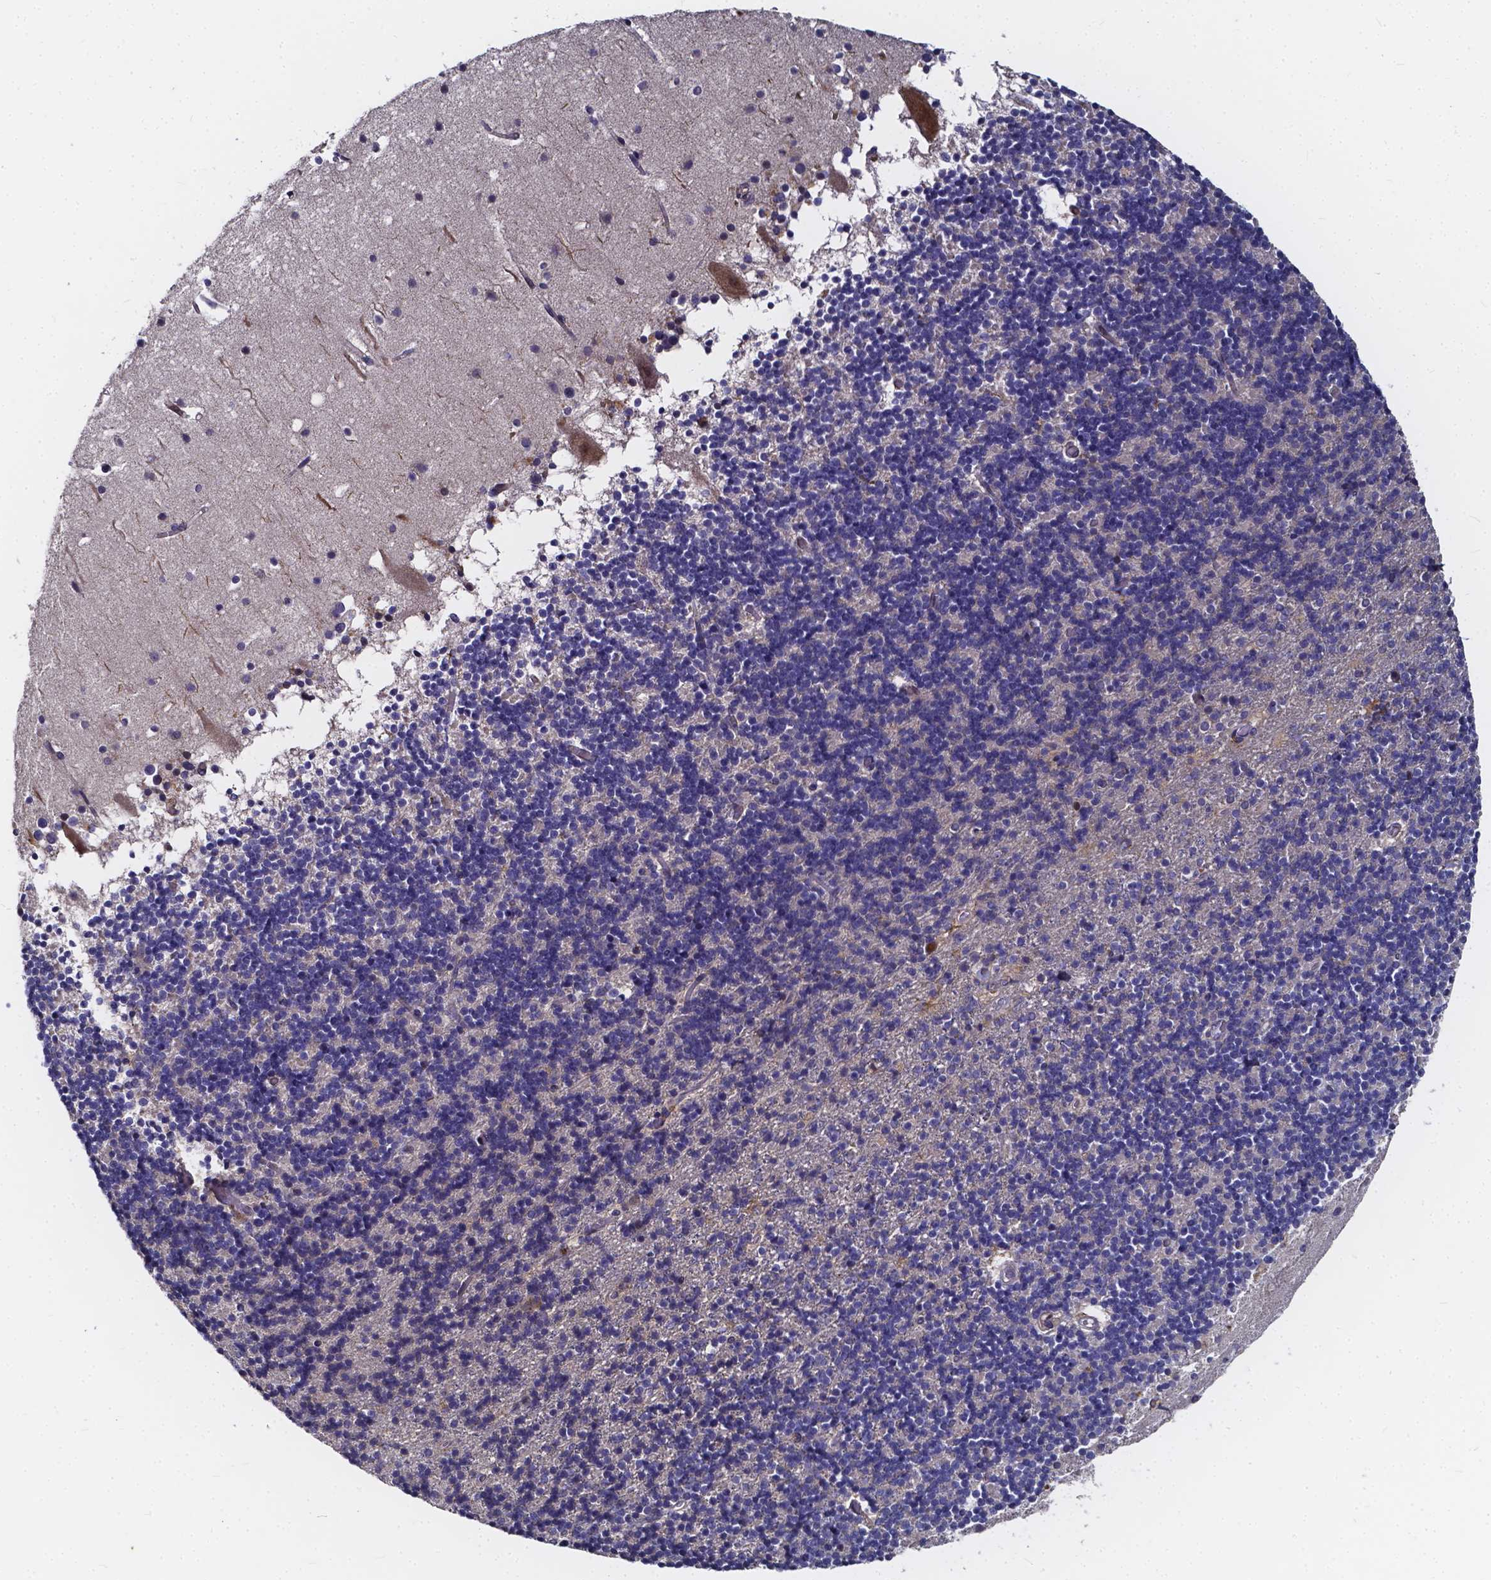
{"staining": {"intensity": "moderate", "quantity": "<25%", "location": "cytoplasmic/membranous"}, "tissue": "cerebellum", "cell_type": "Cells in granular layer", "image_type": "normal", "snomed": [{"axis": "morphology", "description": "Normal tissue, NOS"}, {"axis": "topography", "description": "Cerebellum"}], "caption": "Brown immunohistochemical staining in unremarkable human cerebellum reveals moderate cytoplasmic/membranous staining in about <25% of cells in granular layer.", "gene": "SOWAHA", "patient": {"sex": "male", "age": 70}}